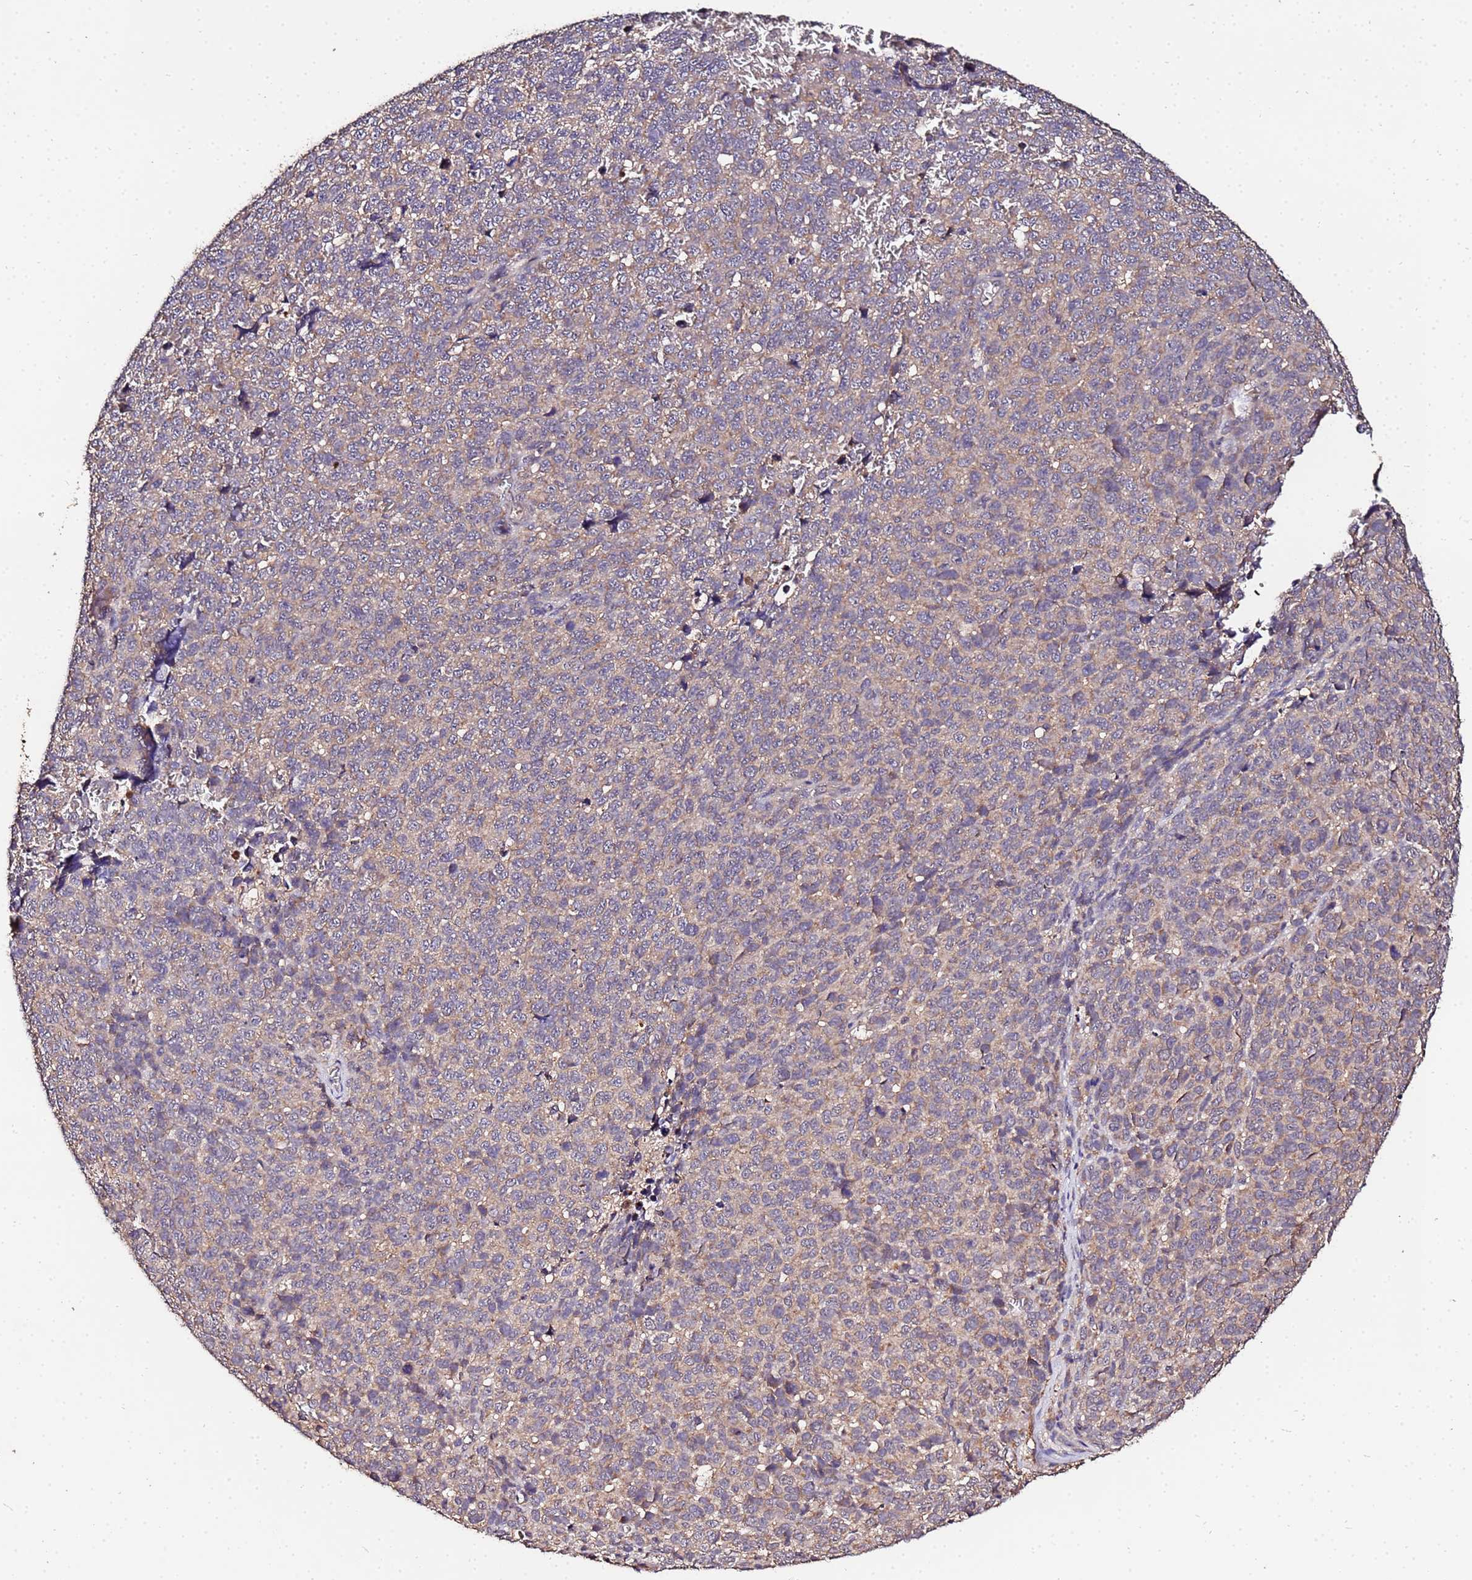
{"staining": {"intensity": "weak", "quantity": ">75%", "location": "cytoplasmic/membranous"}, "tissue": "melanoma", "cell_type": "Tumor cells", "image_type": "cancer", "snomed": [{"axis": "morphology", "description": "Malignant melanoma, NOS"}, {"axis": "topography", "description": "Nose, NOS"}], "caption": "Approximately >75% of tumor cells in malignant melanoma demonstrate weak cytoplasmic/membranous protein positivity as visualized by brown immunohistochemical staining.", "gene": "MTERF1", "patient": {"sex": "female", "age": 48}}